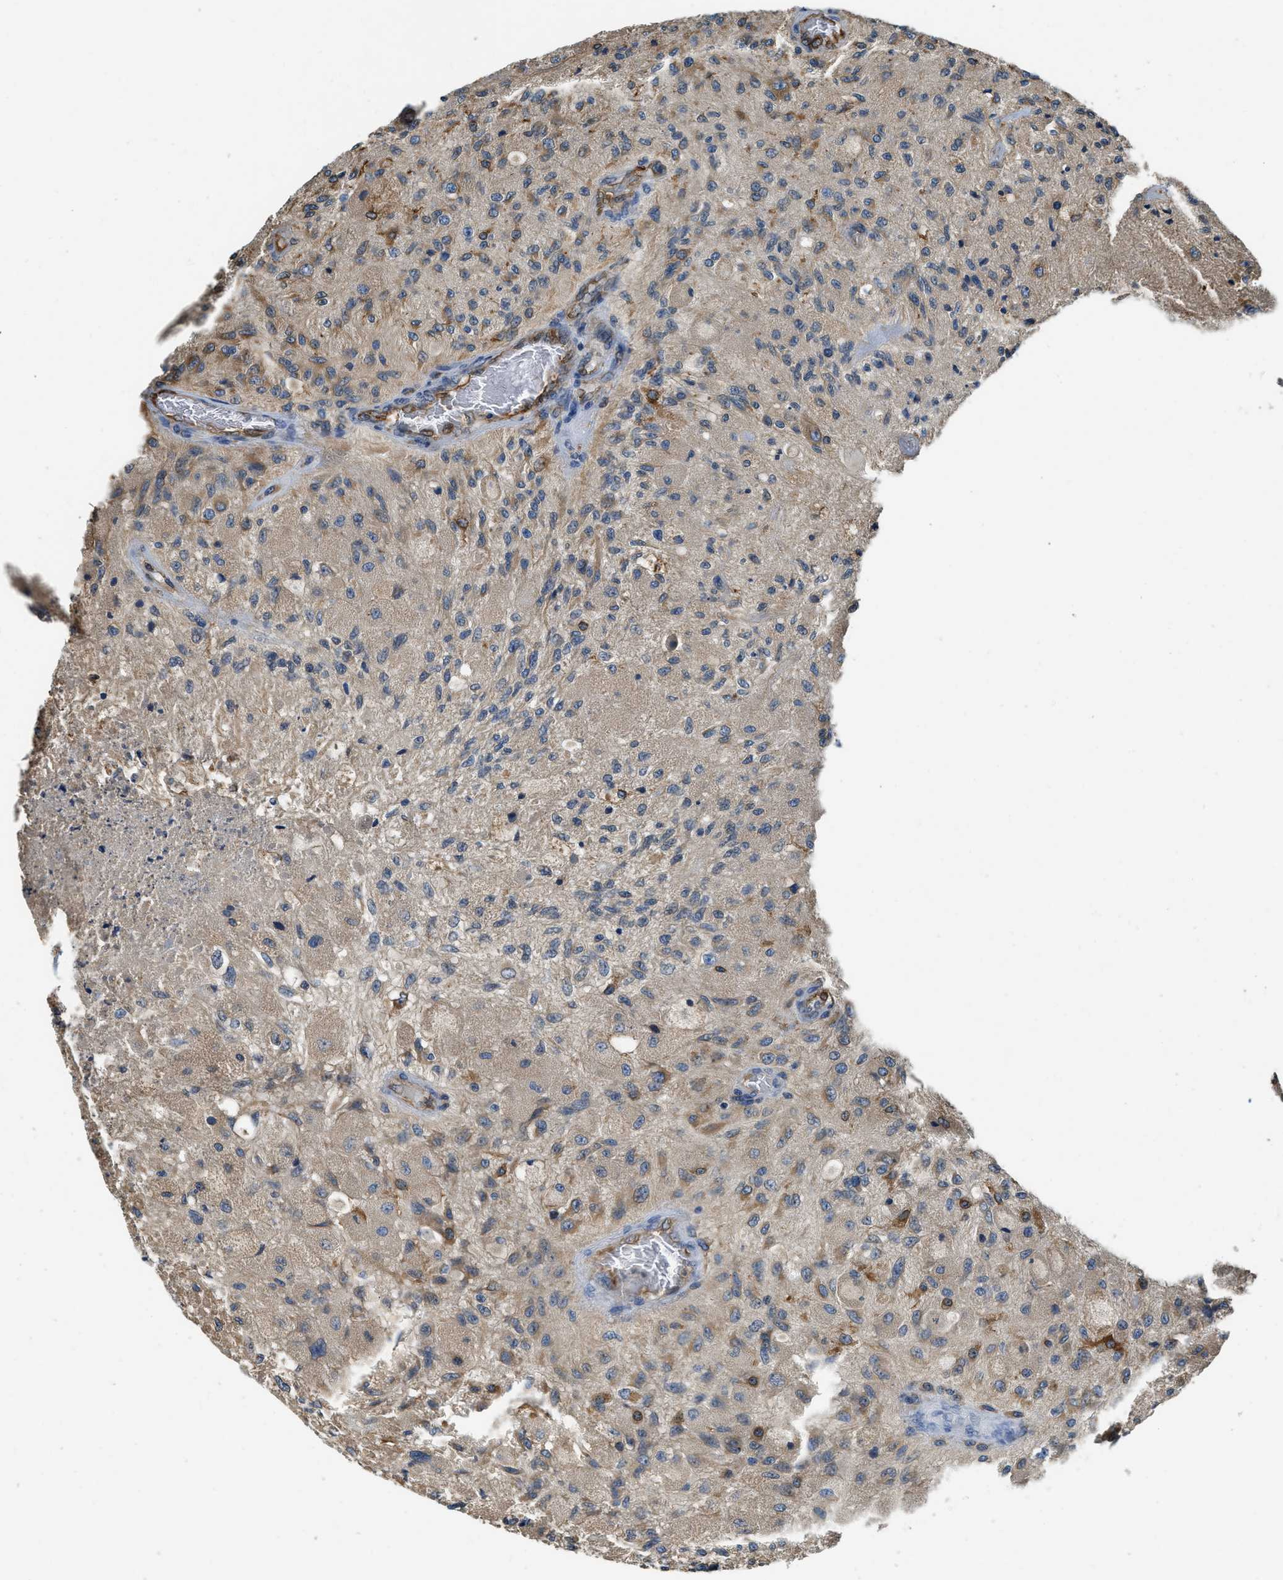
{"staining": {"intensity": "moderate", "quantity": "<25%", "location": "cytoplasmic/membranous"}, "tissue": "glioma", "cell_type": "Tumor cells", "image_type": "cancer", "snomed": [{"axis": "morphology", "description": "Normal tissue, NOS"}, {"axis": "morphology", "description": "Glioma, malignant, High grade"}, {"axis": "topography", "description": "Cerebral cortex"}], "caption": "About <25% of tumor cells in malignant glioma (high-grade) reveal moderate cytoplasmic/membranous protein positivity as visualized by brown immunohistochemical staining.", "gene": "BCAP31", "patient": {"sex": "male", "age": 77}}